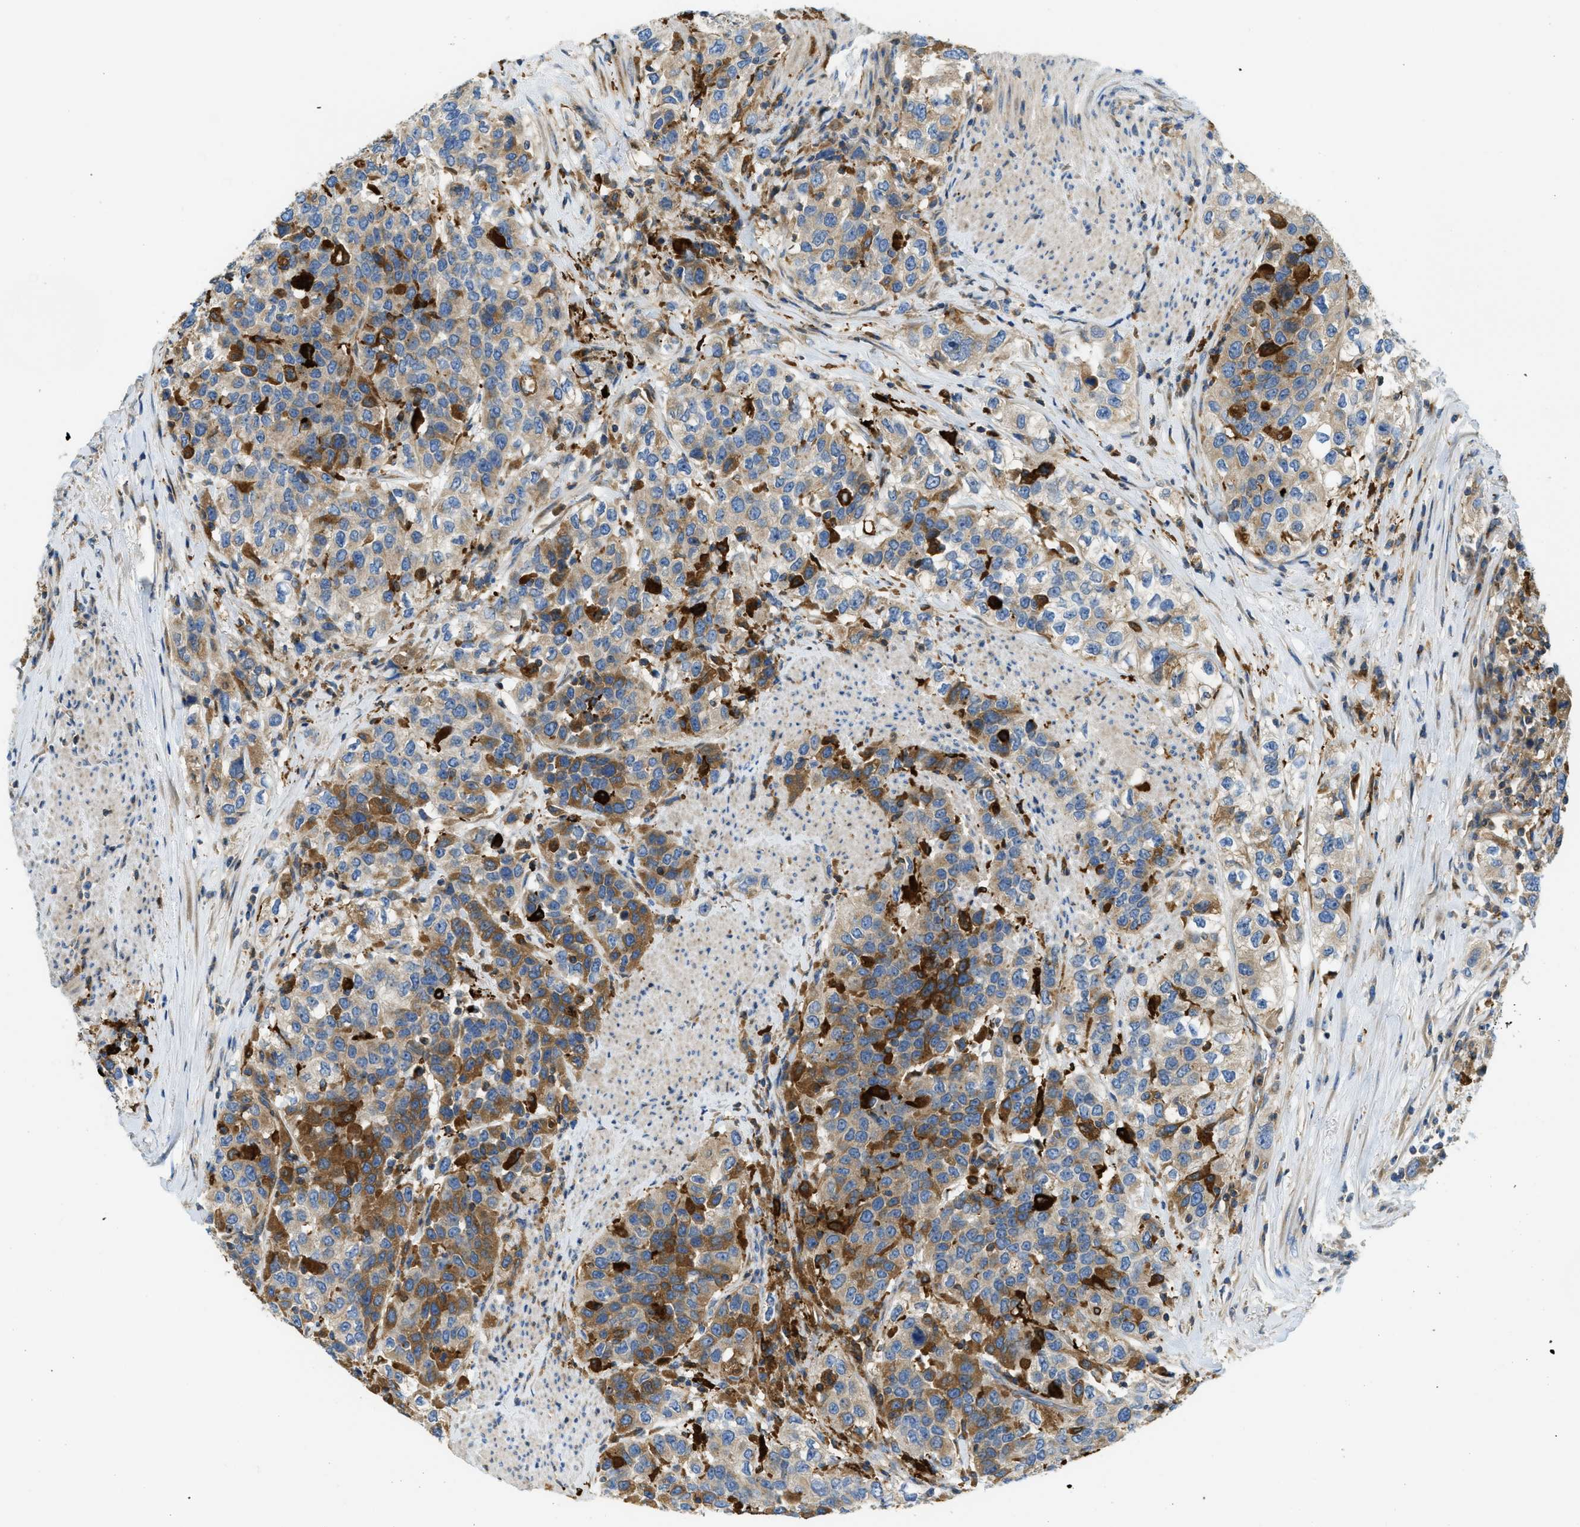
{"staining": {"intensity": "moderate", "quantity": "25%-75%", "location": "cytoplasmic/membranous"}, "tissue": "urothelial cancer", "cell_type": "Tumor cells", "image_type": "cancer", "snomed": [{"axis": "morphology", "description": "Urothelial carcinoma, High grade"}, {"axis": "topography", "description": "Urinary bladder"}], "caption": "Tumor cells show medium levels of moderate cytoplasmic/membranous positivity in about 25%-75% of cells in human urothelial carcinoma (high-grade).", "gene": "RFFL", "patient": {"sex": "female", "age": 80}}